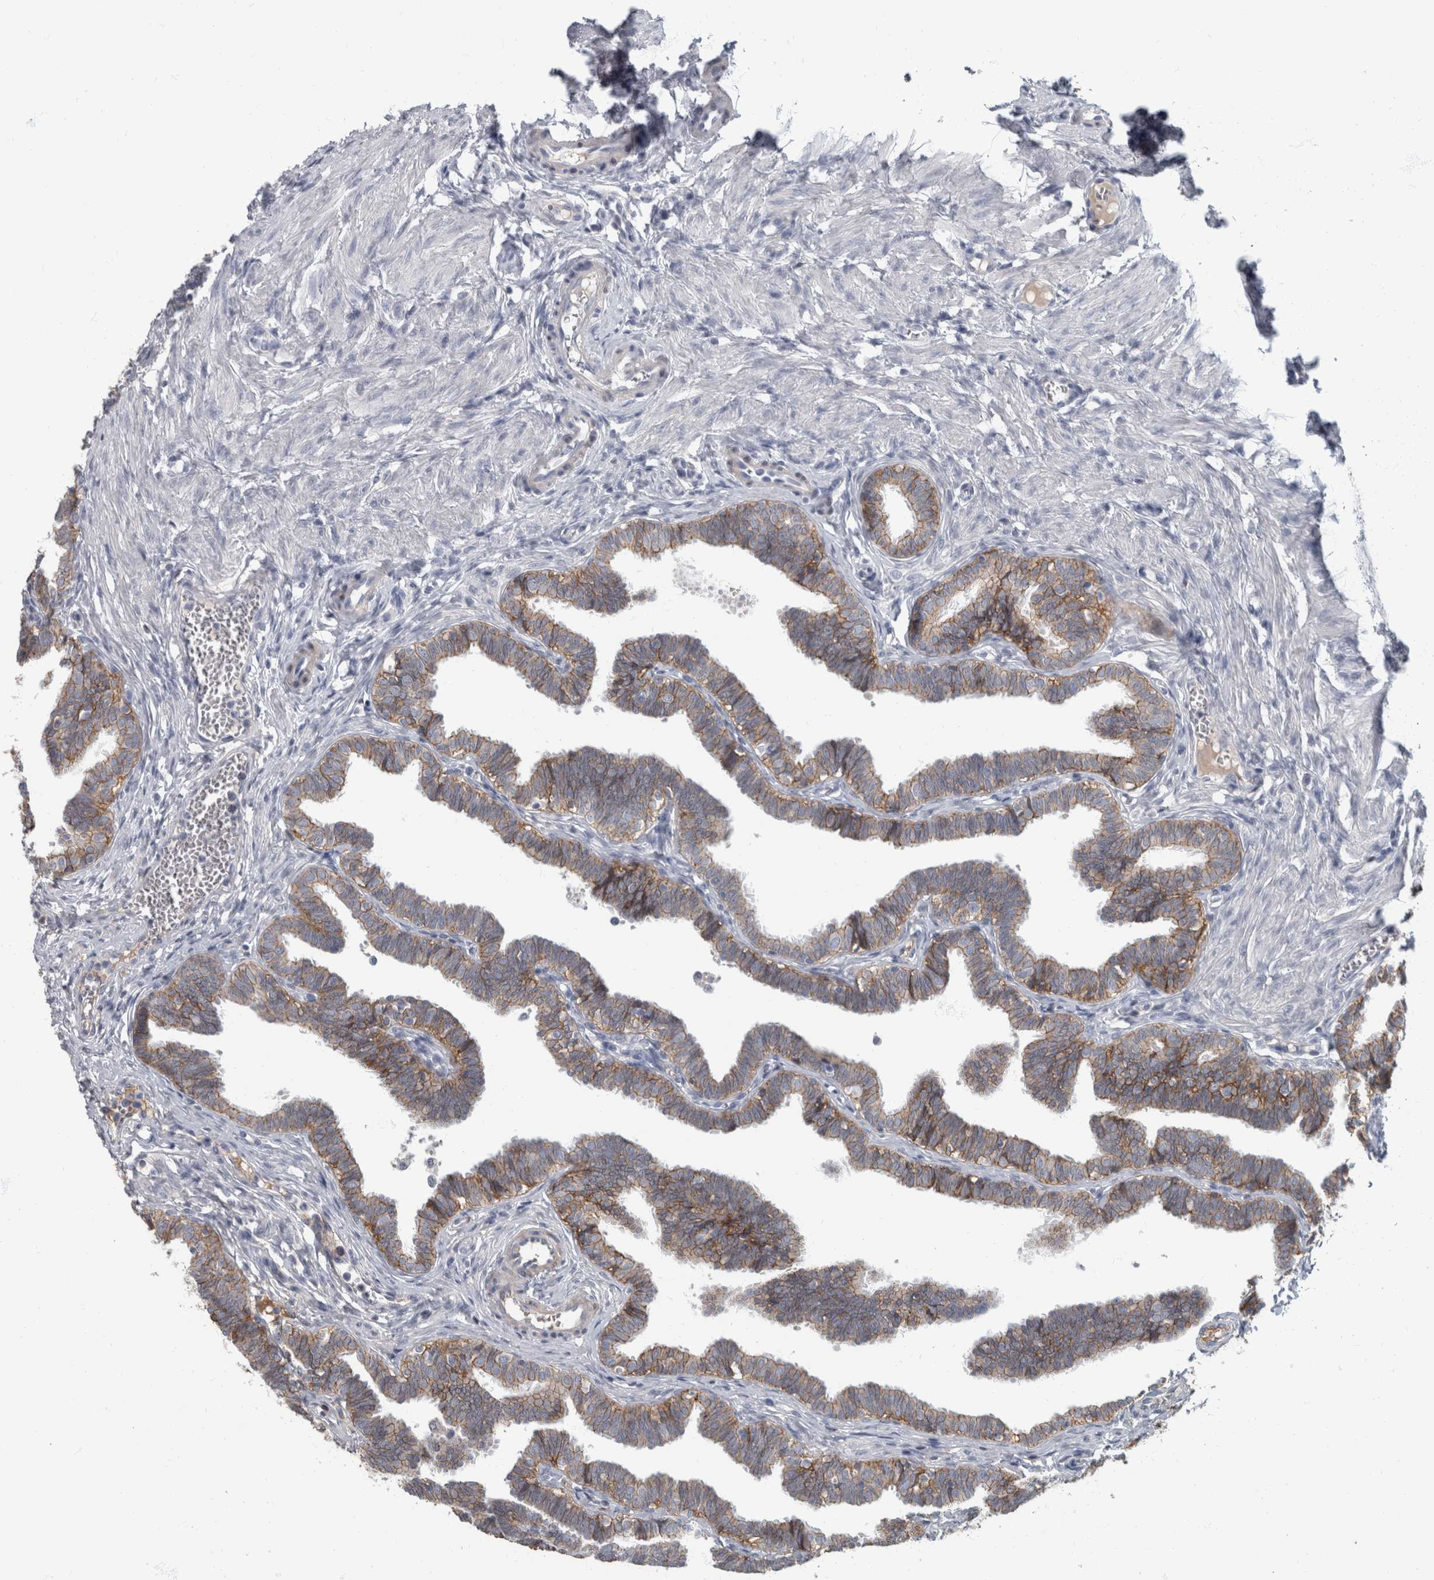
{"staining": {"intensity": "moderate", "quantity": ">75%", "location": "cytoplasmic/membranous"}, "tissue": "fallopian tube", "cell_type": "Glandular cells", "image_type": "normal", "snomed": [{"axis": "morphology", "description": "Normal tissue, NOS"}, {"axis": "topography", "description": "Fallopian tube"}, {"axis": "topography", "description": "Ovary"}], "caption": "This is a micrograph of immunohistochemistry (IHC) staining of unremarkable fallopian tube, which shows moderate expression in the cytoplasmic/membranous of glandular cells.", "gene": "DSG2", "patient": {"sex": "female", "age": 23}}